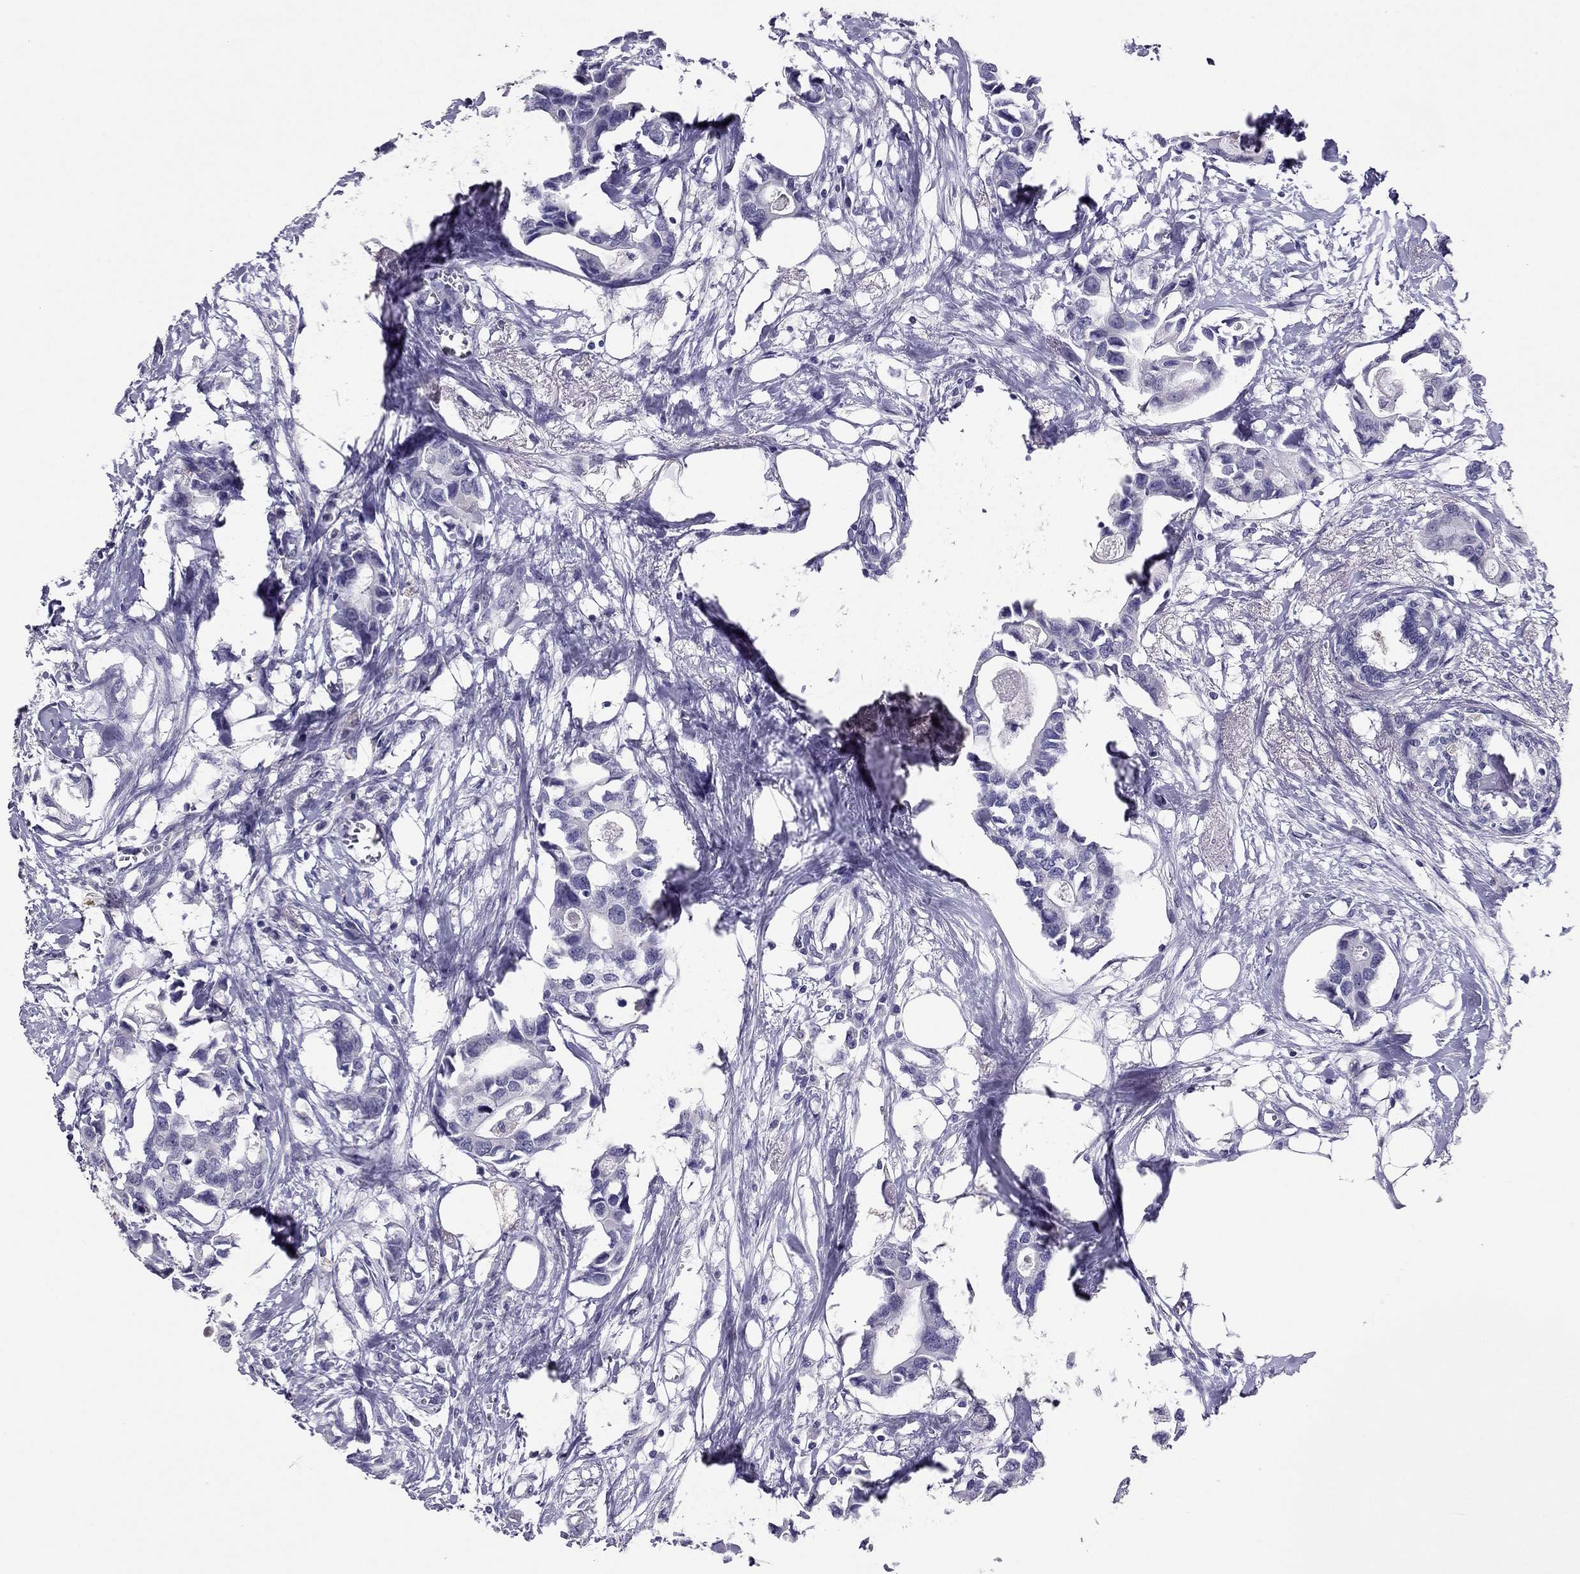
{"staining": {"intensity": "negative", "quantity": "none", "location": "none"}, "tissue": "breast cancer", "cell_type": "Tumor cells", "image_type": "cancer", "snomed": [{"axis": "morphology", "description": "Duct carcinoma"}, {"axis": "topography", "description": "Breast"}], "caption": "An immunohistochemistry photomicrograph of breast cancer (intraductal carcinoma) is shown. There is no staining in tumor cells of breast cancer (intraductal carcinoma).", "gene": "RHO", "patient": {"sex": "female", "age": 83}}